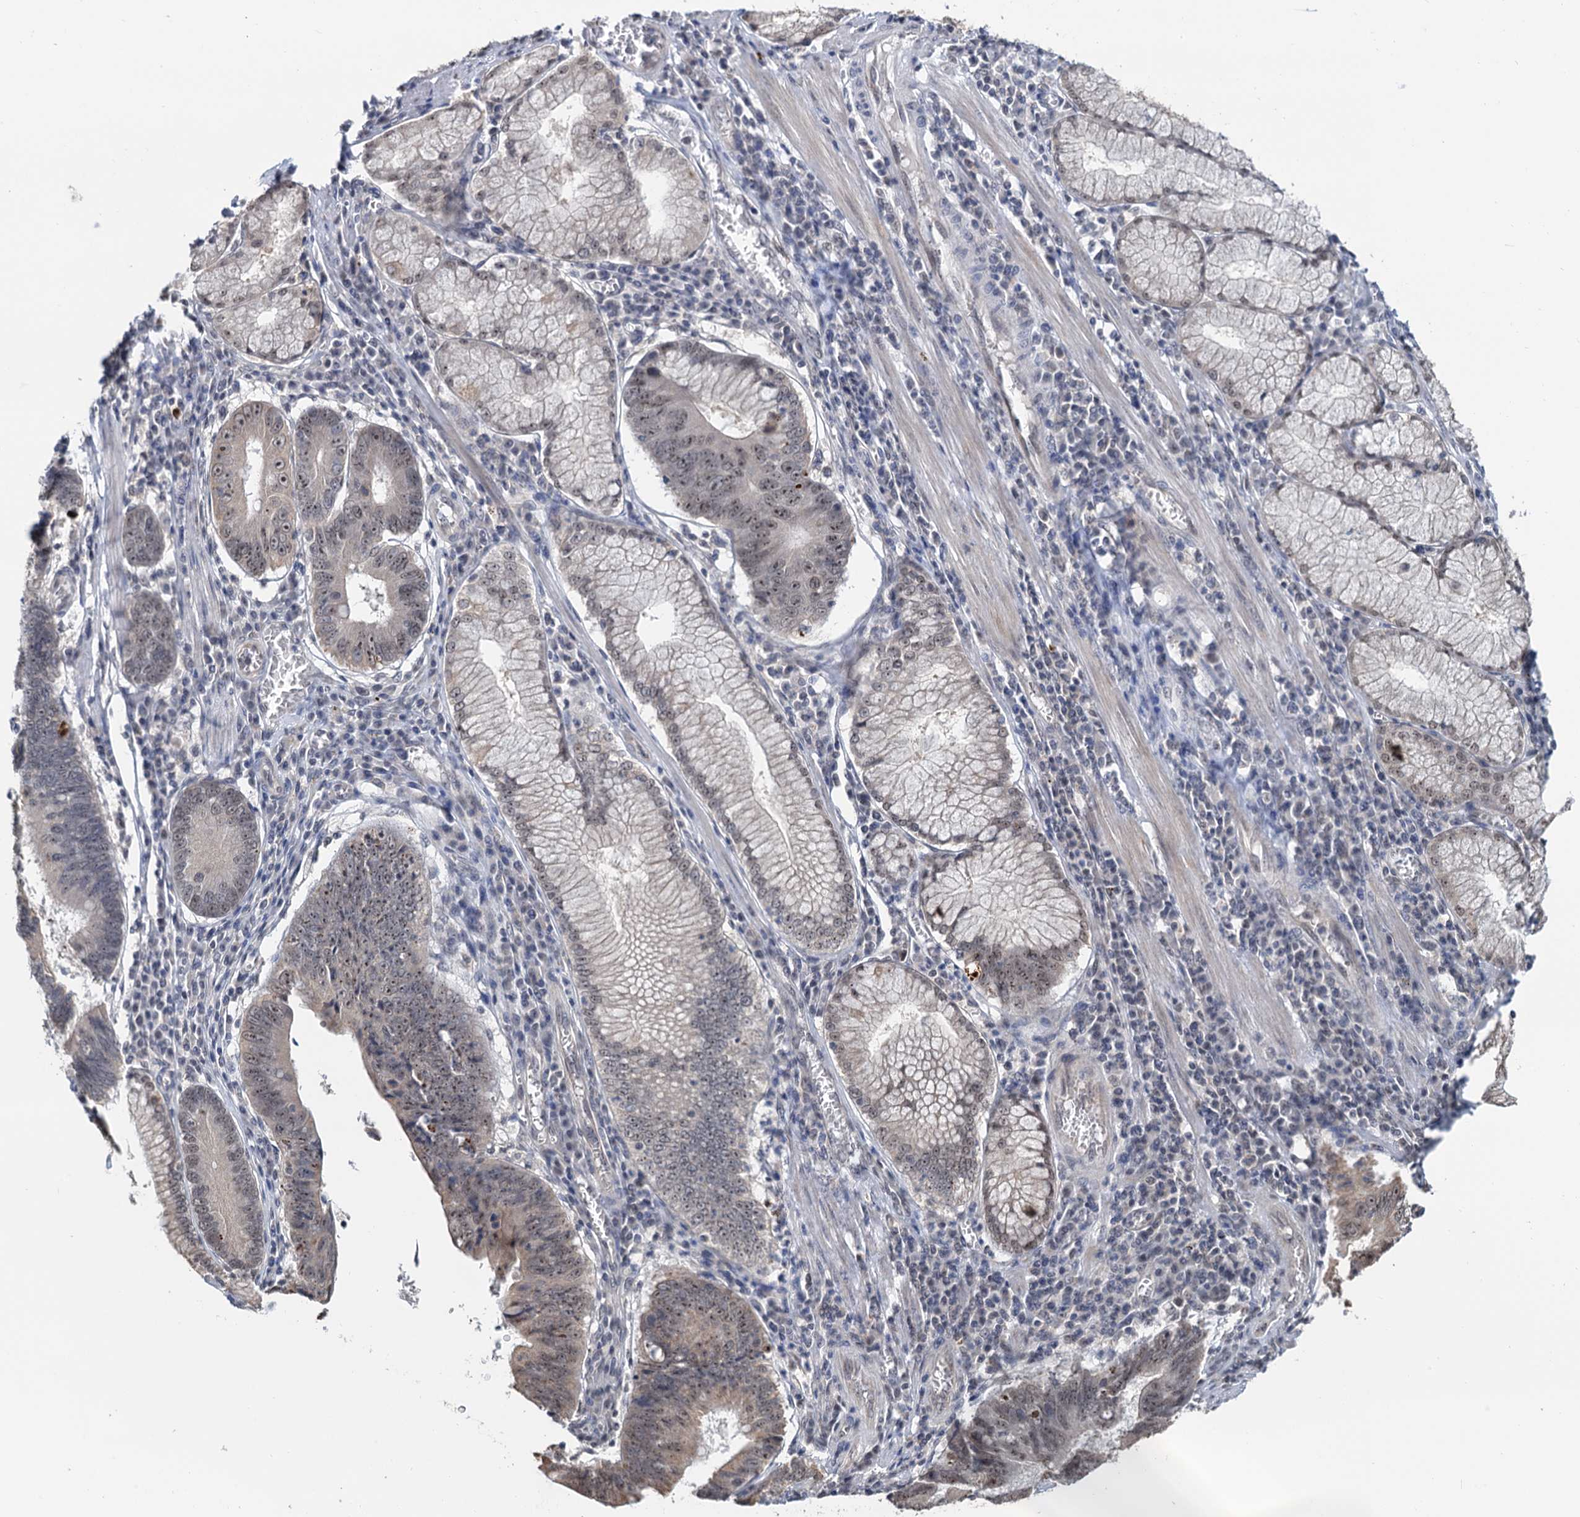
{"staining": {"intensity": "moderate", "quantity": ">75%", "location": "nuclear"}, "tissue": "stomach cancer", "cell_type": "Tumor cells", "image_type": "cancer", "snomed": [{"axis": "morphology", "description": "Adenocarcinoma, NOS"}, {"axis": "topography", "description": "Stomach"}], "caption": "Immunohistochemical staining of stomach cancer (adenocarcinoma) displays moderate nuclear protein positivity in about >75% of tumor cells. (Stains: DAB in brown, nuclei in blue, Microscopy: brightfield microscopy at high magnification).", "gene": "NAT10", "patient": {"sex": "male", "age": 59}}